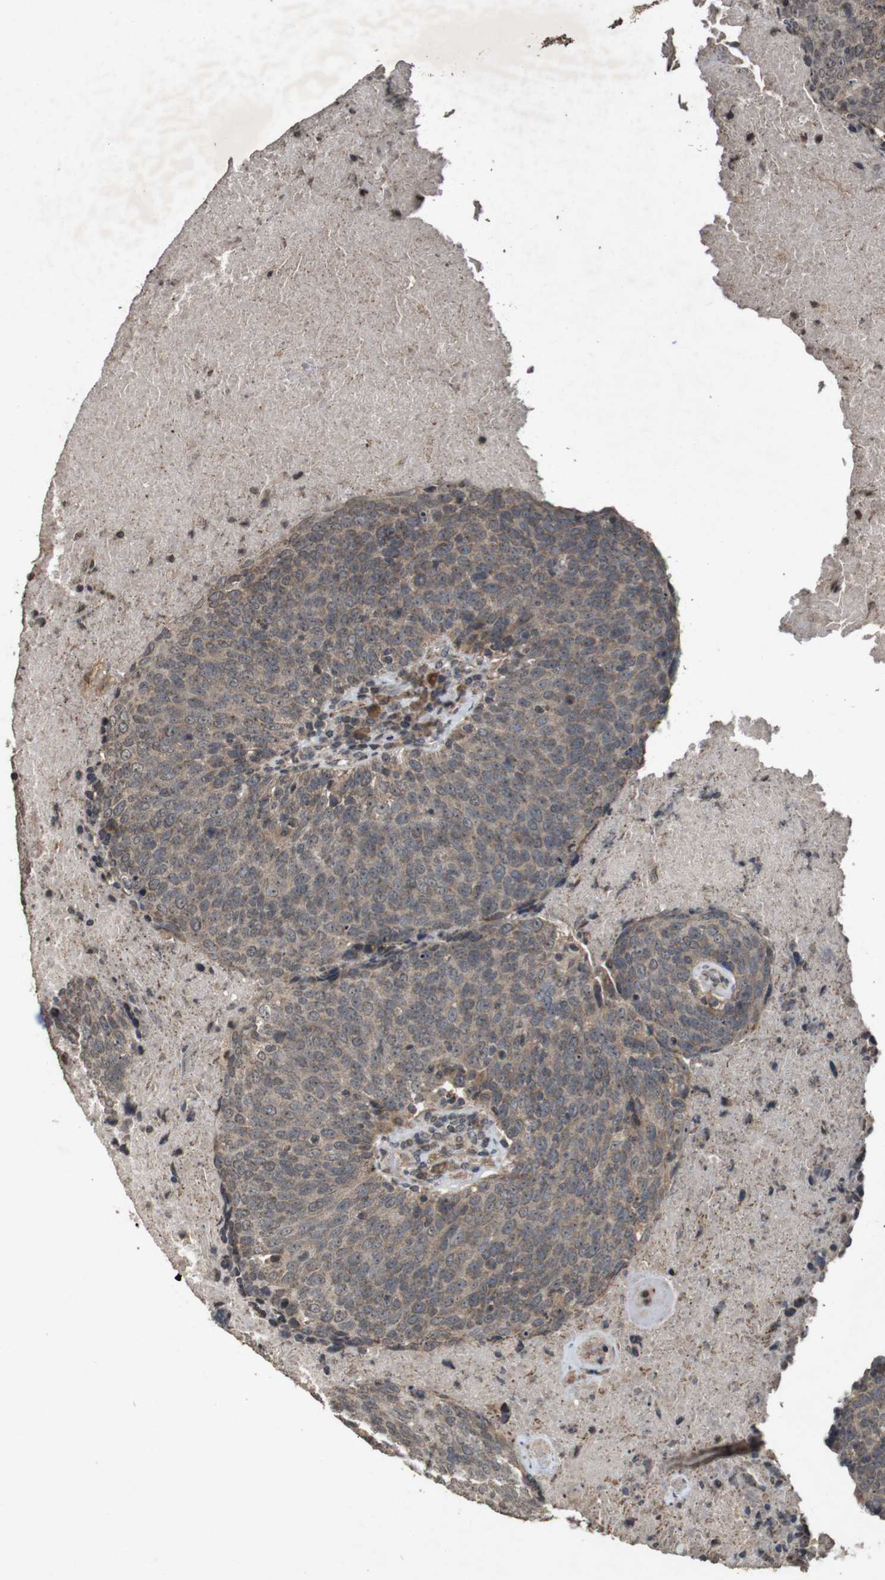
{"staining": {"intensity": "weak", "quantity": ">75%", "location": "cytoplasmic/membranous"}, "tissue": "head and neck cancer", "cell_type": "Tumor cells", "image_type": "cancer", "snomed": [{"axis": "morphology", "description": "Squamous cell carcinoma, NOS"}, {"axis": "morphology", "description": "Squamous cell carcinoma, metastatic, NOS"}, {"axis": "topography", "description": "Lymph node"}, {"axis": "topography", "description": "Head-Neck"}], "caption": "Immunohistochemical staining of head and neck cancer (metastatic squamous cell carcinoma) shows low levels of weak cytoplasmic/membranous positivity in about >75% of tumor cells. (brown staining indicates protein expression, while blue staining denotes nuclei).", "gene": "SORL1", "patient": {"sex": "male", "age": 62}}